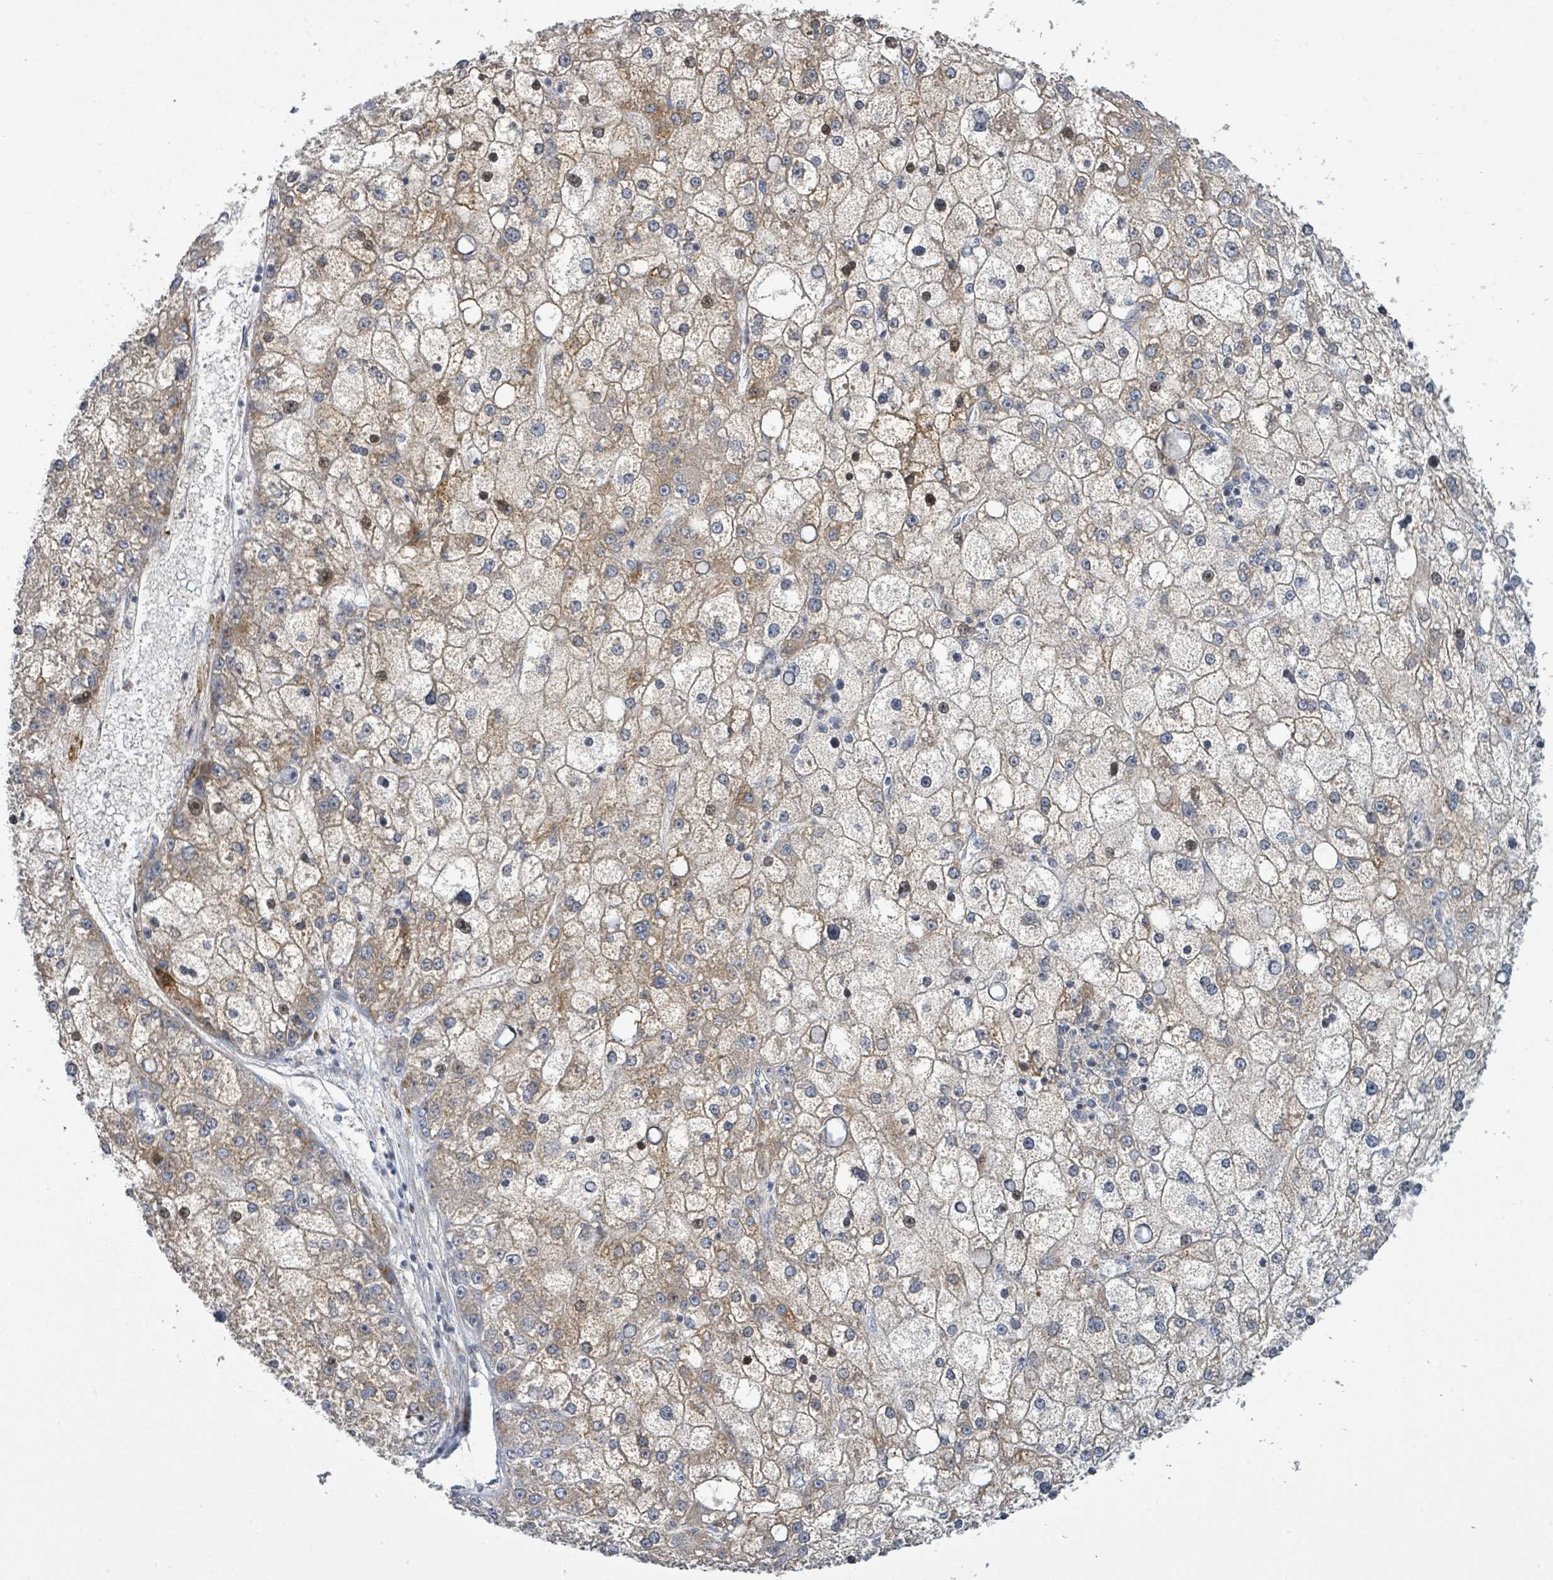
{"staining": {"intensity": "weak", "quantity": ">75%", "location": "cytoplasmic/membranous"}, "tissue": "liver cancer", "cell_type": "Tumor cells", "image_type": "cancer", "snomed": [{"axis": "morphology", "description": "Carcinoma, Hepatocellular, NOS"}, {"axis": "topography", "description": "Liver"}], "caption": "Tumor cells show low levels of weak cytoplasmic/membranous expression in about >75% of cells in human liver cancer.", "gene": "CFAP210", "patient": {"sex": "male", "age": 67}}